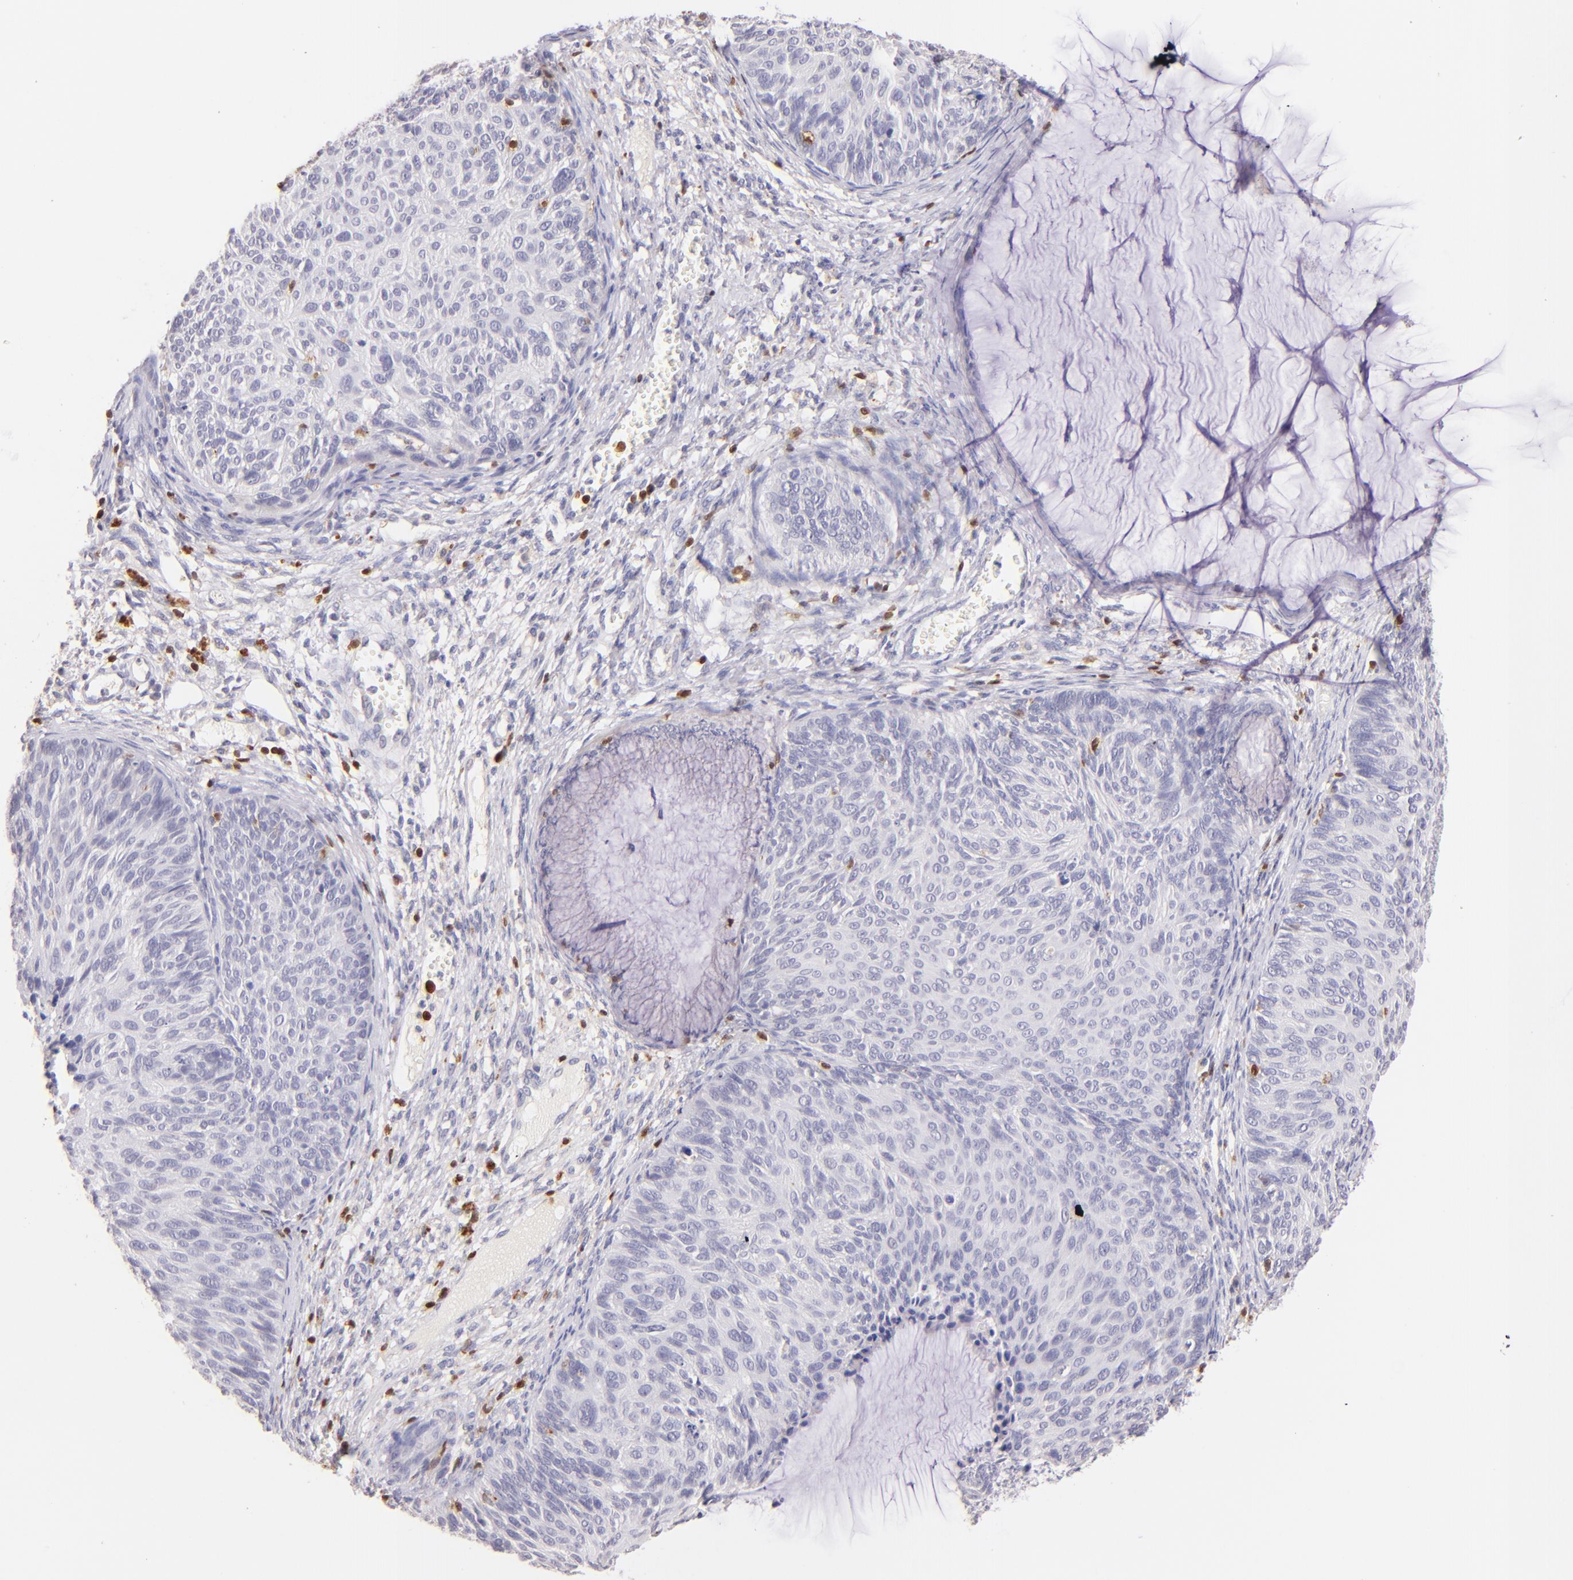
{"staining": {"intensity": "negative", "quantity": "none", "location": "none"}, "tissue": "cervical cancer", "cell_type": "Tumor cells", "image_type": "cancer", "snomed": [{"axis": "morphology", "description": "Squamous cell carcinoma, NOS"}, {"axis": "topography", "description": "Cervix"}], "caption": "Immunohistochemistry of human squamous cell carcinoma (cervical) demonstrates no expression in tumor cells.", "gene": "ZAP70", "patient": {"sex": "female", "age": 36}}